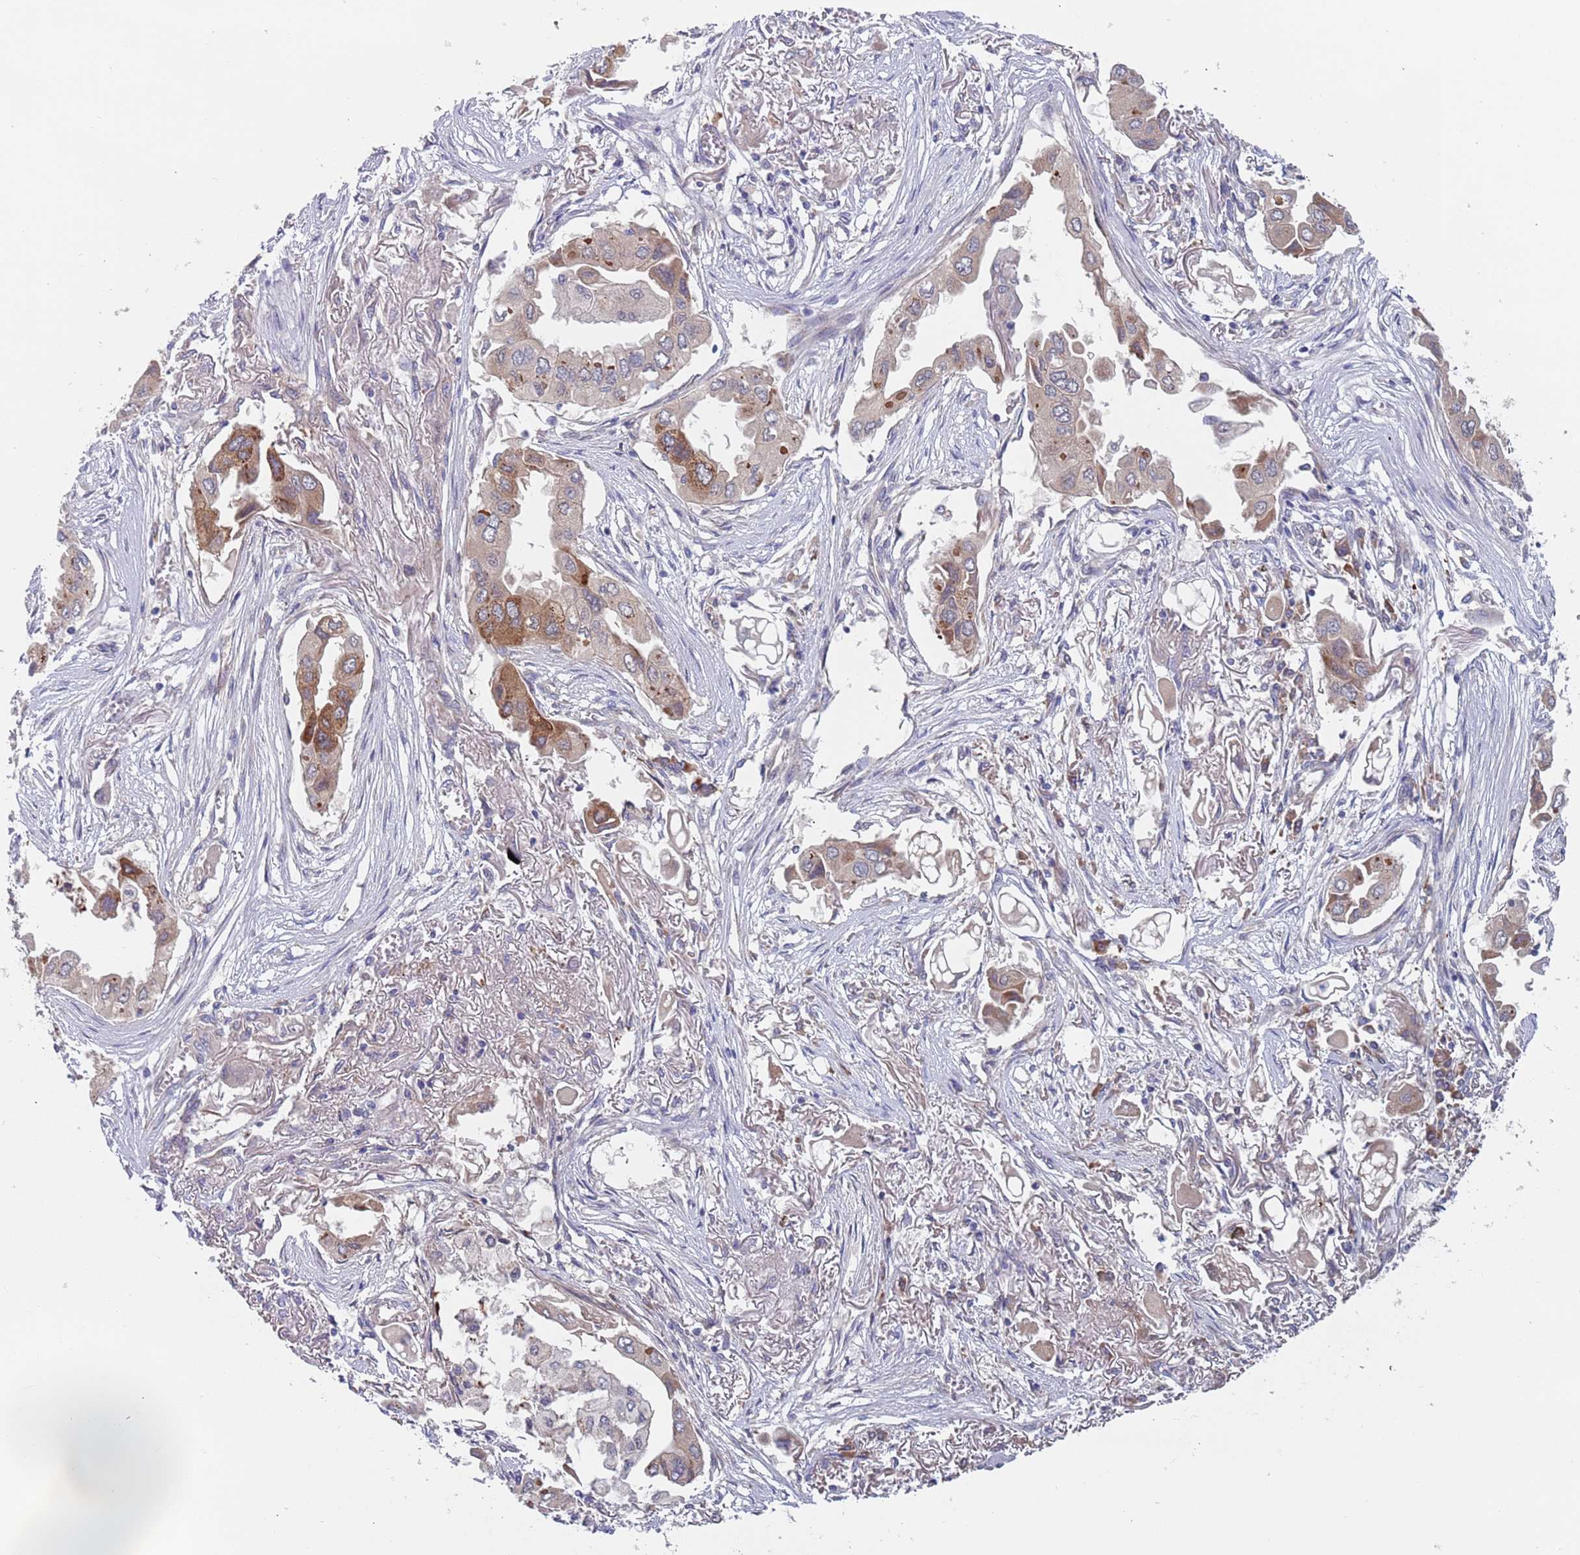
{"staining": {"intensity": "weak", "quantity": ">75%", "location": "cytoplasmic/membranous"}, "tissue": "lung cancer", "cell_type": "Tumor cells", "image_type": "cancer", "snomed": [{"axis": "morphology", "description": "Adenocarcinoma, NOS"}, {"axis": "topography", "description": "Lung"}], "caption": "The immunohistochemical stain labels weak cytoplasmic/membranous positivity in tumor cells of lung adenocarcinoma tissue.", "gene": "ZNF140", "patient": {"sex": "female", "age": 76}}